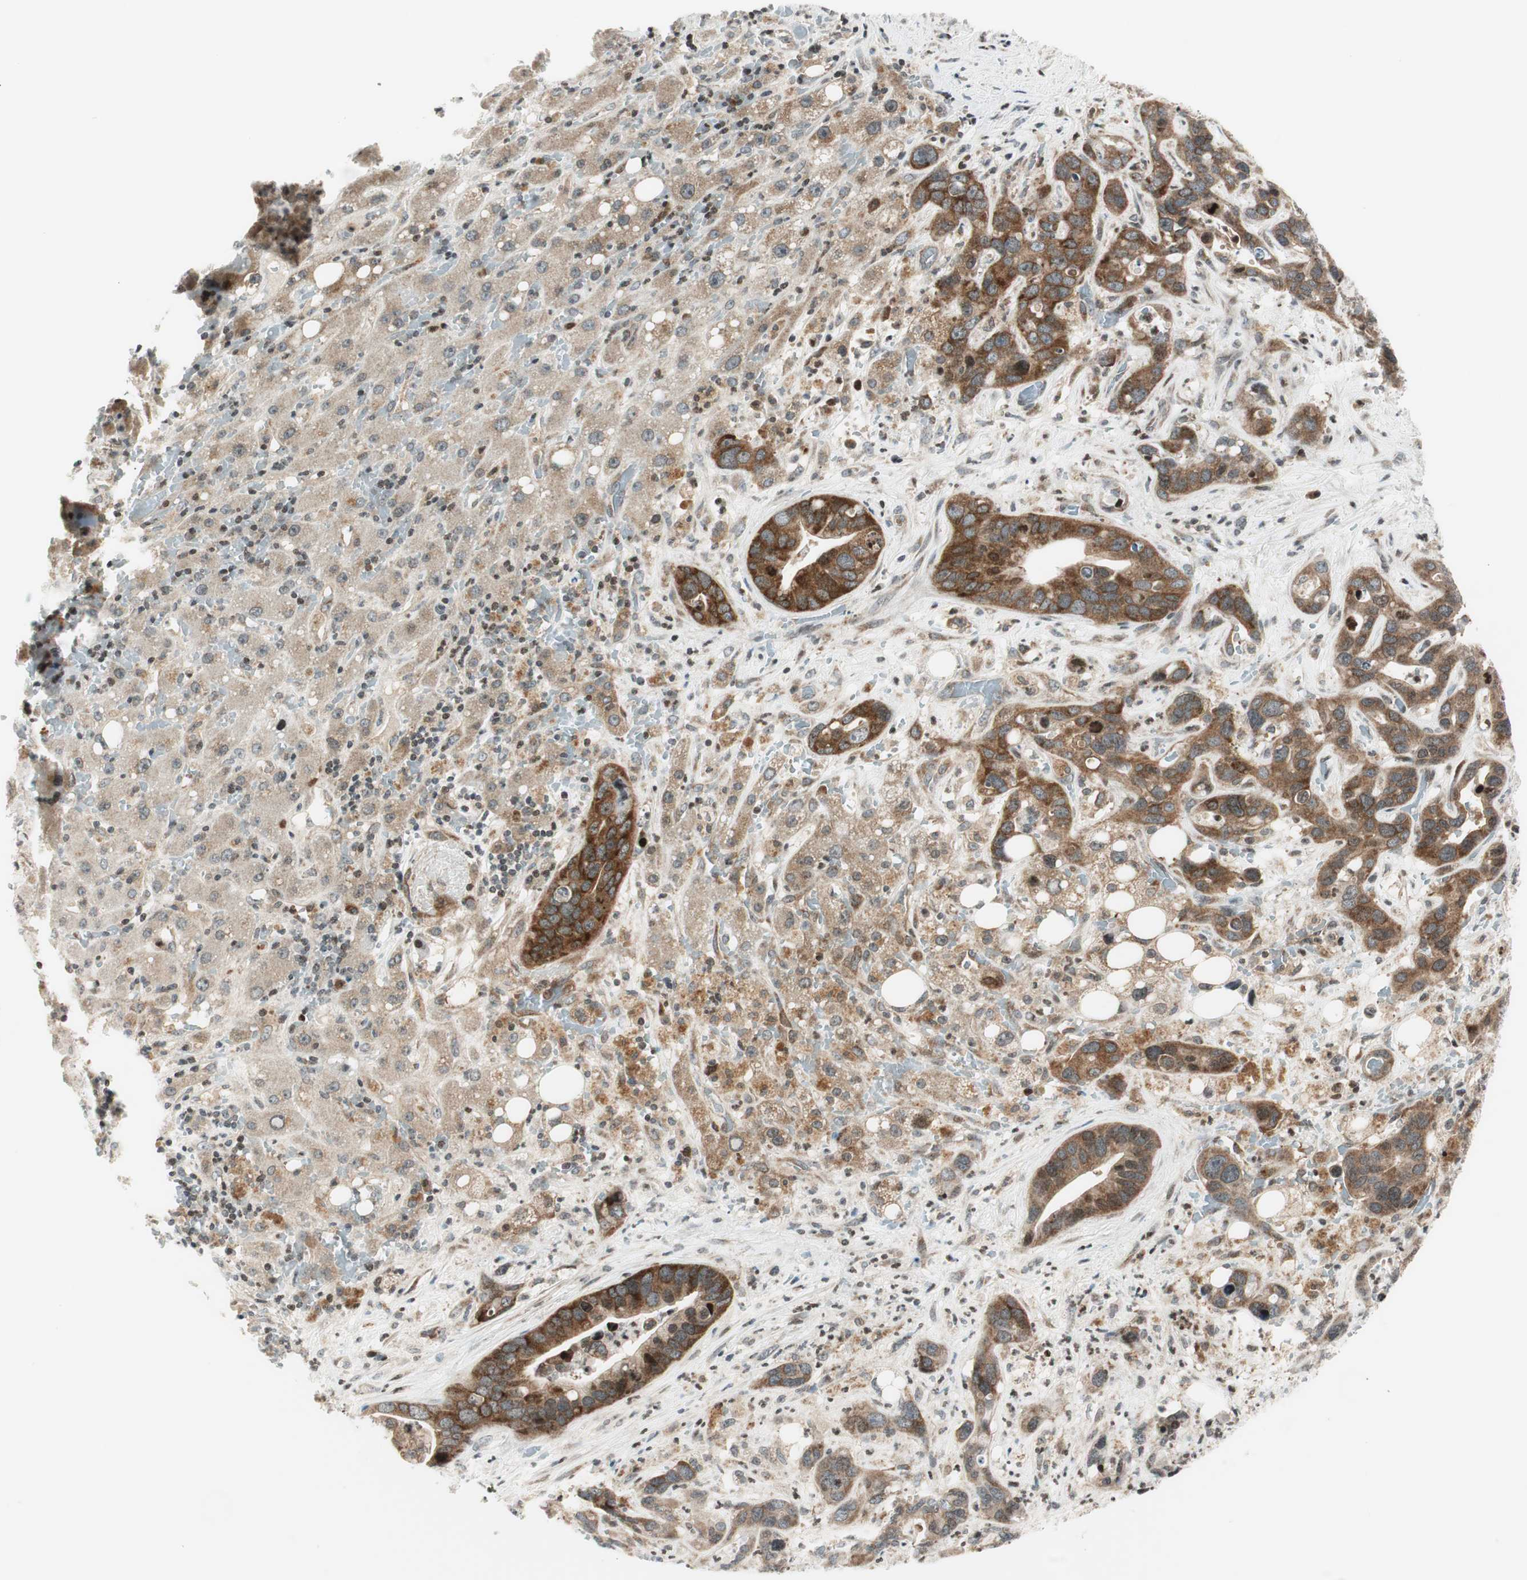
{"staining": {"intensity": "moderate", "quantity": "25%-75%", "location": "cytoplasmic/membranous"}, "tissue": "liver cancer", "cell_type": "Tumor cells", "image_type": "cancer", "snomed": [{"axis": "morphology", "description": "Cholangiocarcinoma"}, {"axis": "topography", "description": "Liver"}], "caption": "Immunohistochemistry of liver cancer reveals medium levels of moderate cytoplasmic/membranous positivity in approximately 25%-75% of tumor cells. The staining is performed using DAB (3,3'-diaminobenzidine) brown chromogen to label protein expression. The nuclei are counter-stained blue using hematoxylin.", "gene": "TPT1", "patient": {"sex": "female", "age": 65}}